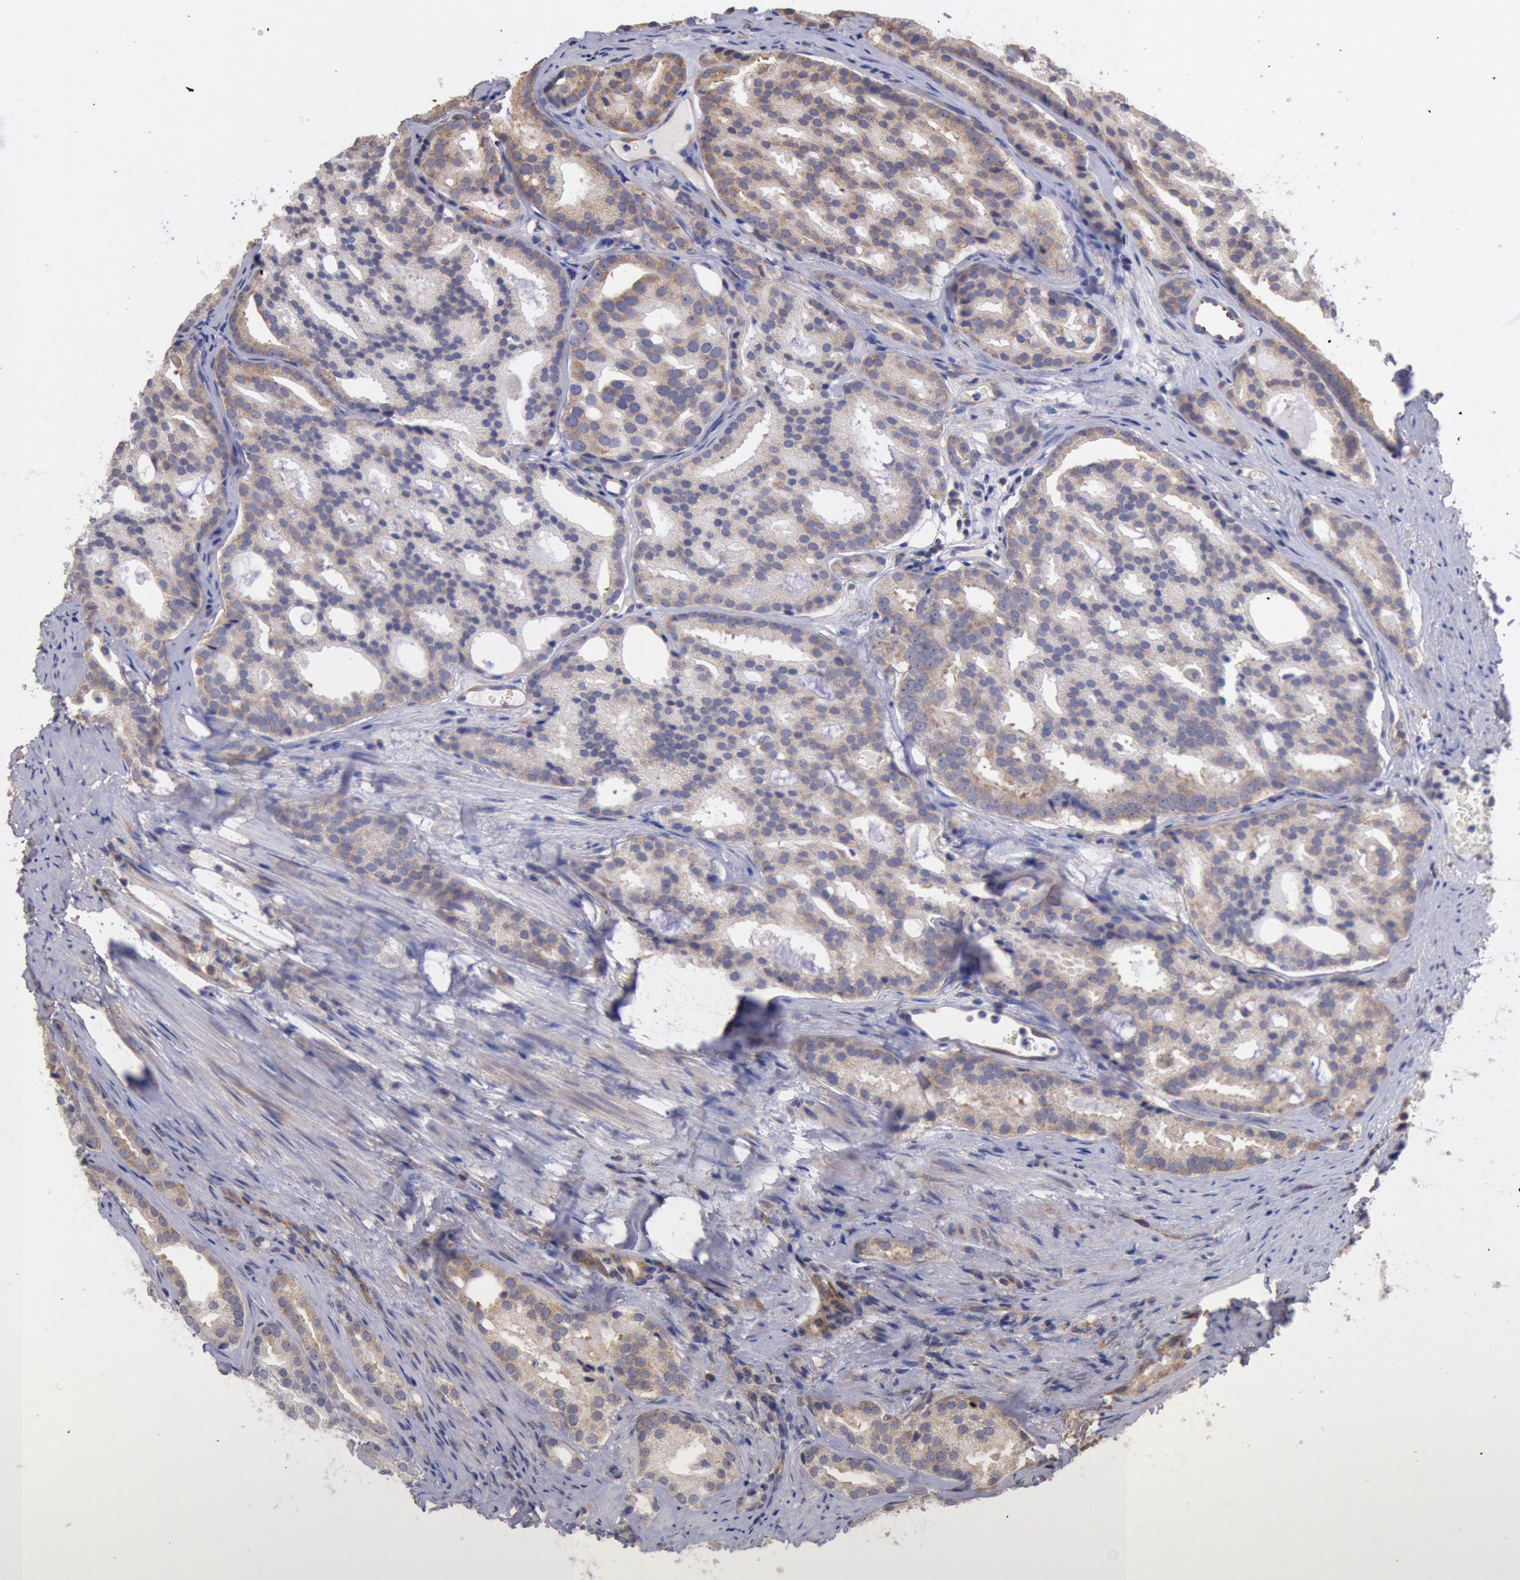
{"staining": {"intensity": "weak", "quantity": ">75%", "location": "cytoplasmic/membranous"}, "tissue": "prostate cancer", "cell_type": "Tumor cells", "image_type": "cancer", "snomed": [{"axis": "morphology", "description": "Adenocarcinoma, High grade"}, {"axis": "topography", "description": "Prostate"}], "caption": "Immunohistochemistry (IHC) histopathology image of neoplastic tissue: high-grade adenocarcinoma (prostate) stained using immunohistochemistry (IHC) shows low levels of weak protein expression localized specifically in the cytoplasmic/membranous of tumor cells, appearing as a cytoplasmic/membranous brown color.", "gene": "DRG1", "patient": {"sex": "male", "age": 64}}